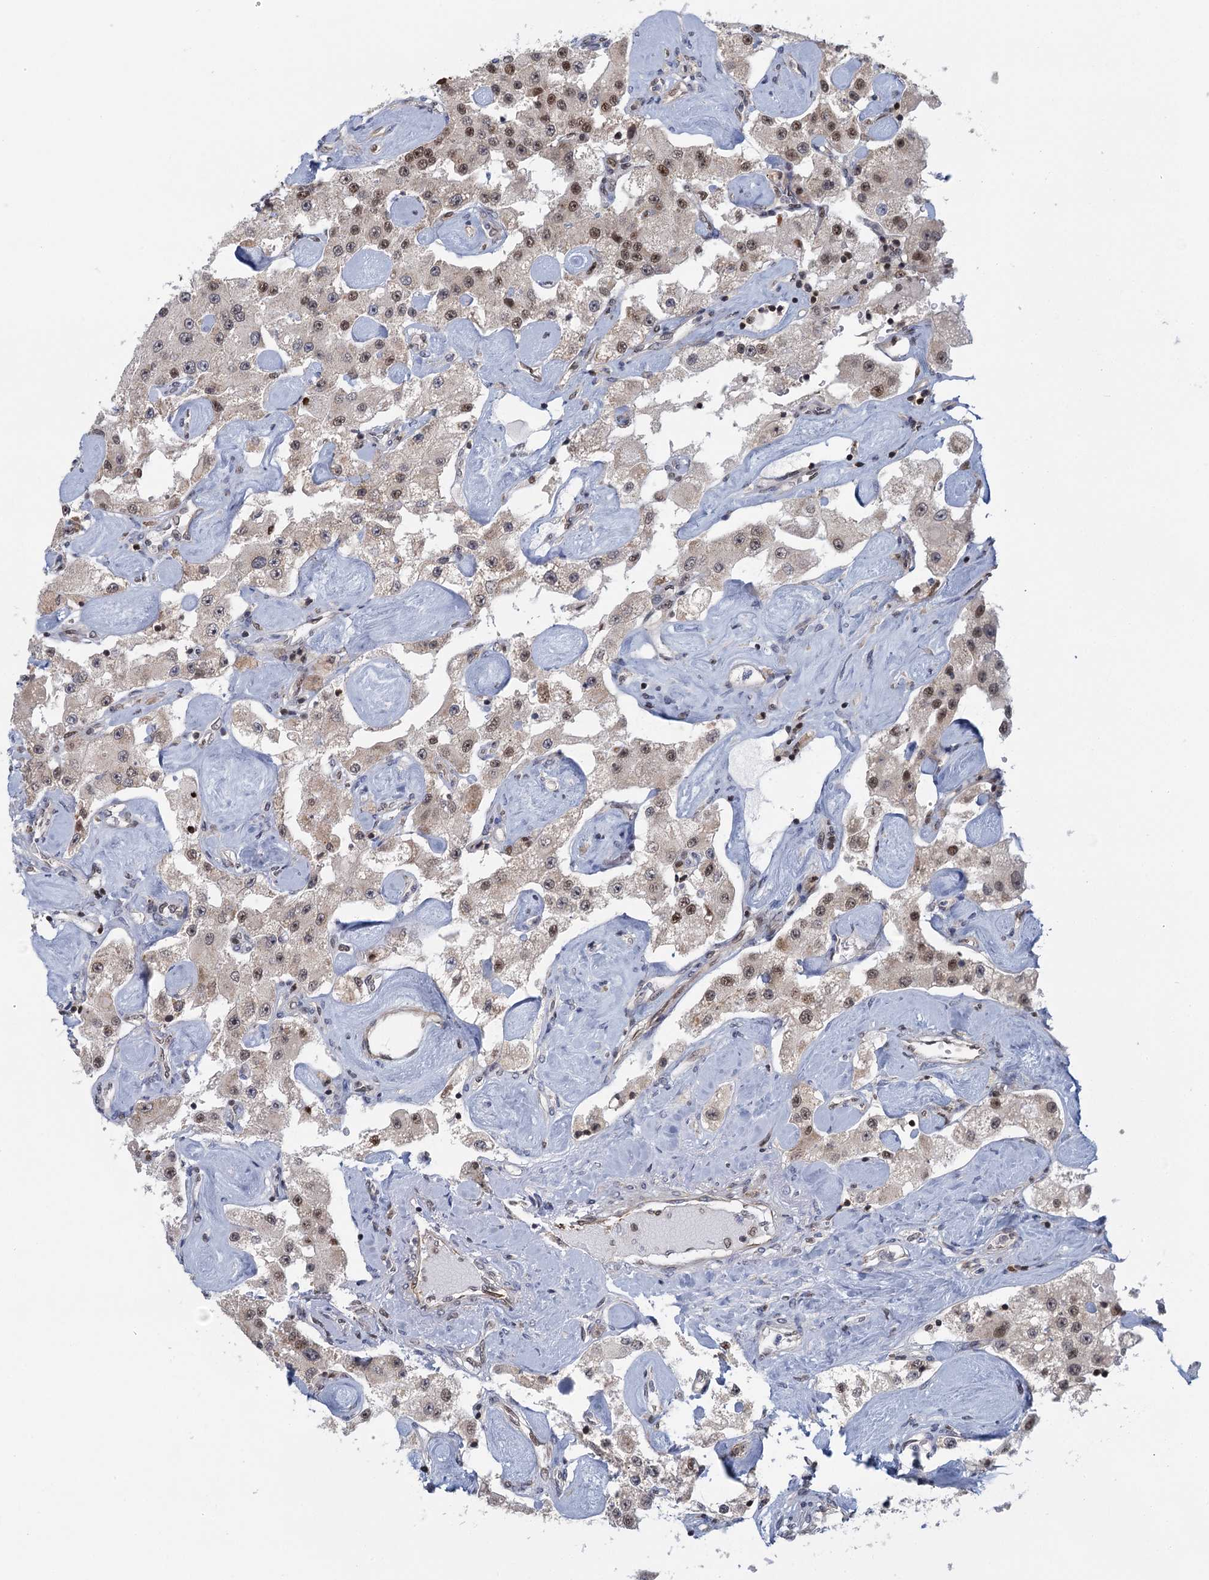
{"staining": {"intensity": "moderate", "quantity": "25%-75%", "location": "nuclear"}, "tissue": "carcinoid", "cell_type": "Tumor cells", "image_type": "cancer", "snomed": [{"axis": "morphology", "description": "Carcinoid, malignant, NOS"}, {"axis": "topography", "description": "Pancreas"}], "caption": "High-magnification brightfield microscopy of carcinoid stained with DAB (3,3'-diaminobenzidine) (brown) and counterstained with hematoxylin (blue). tumor cells exhibit moderate nuclear positivity is identified in about25%-75% of cells.", "gene": "GPATCH11", "patient": {"sex": "male", "age": 41}}